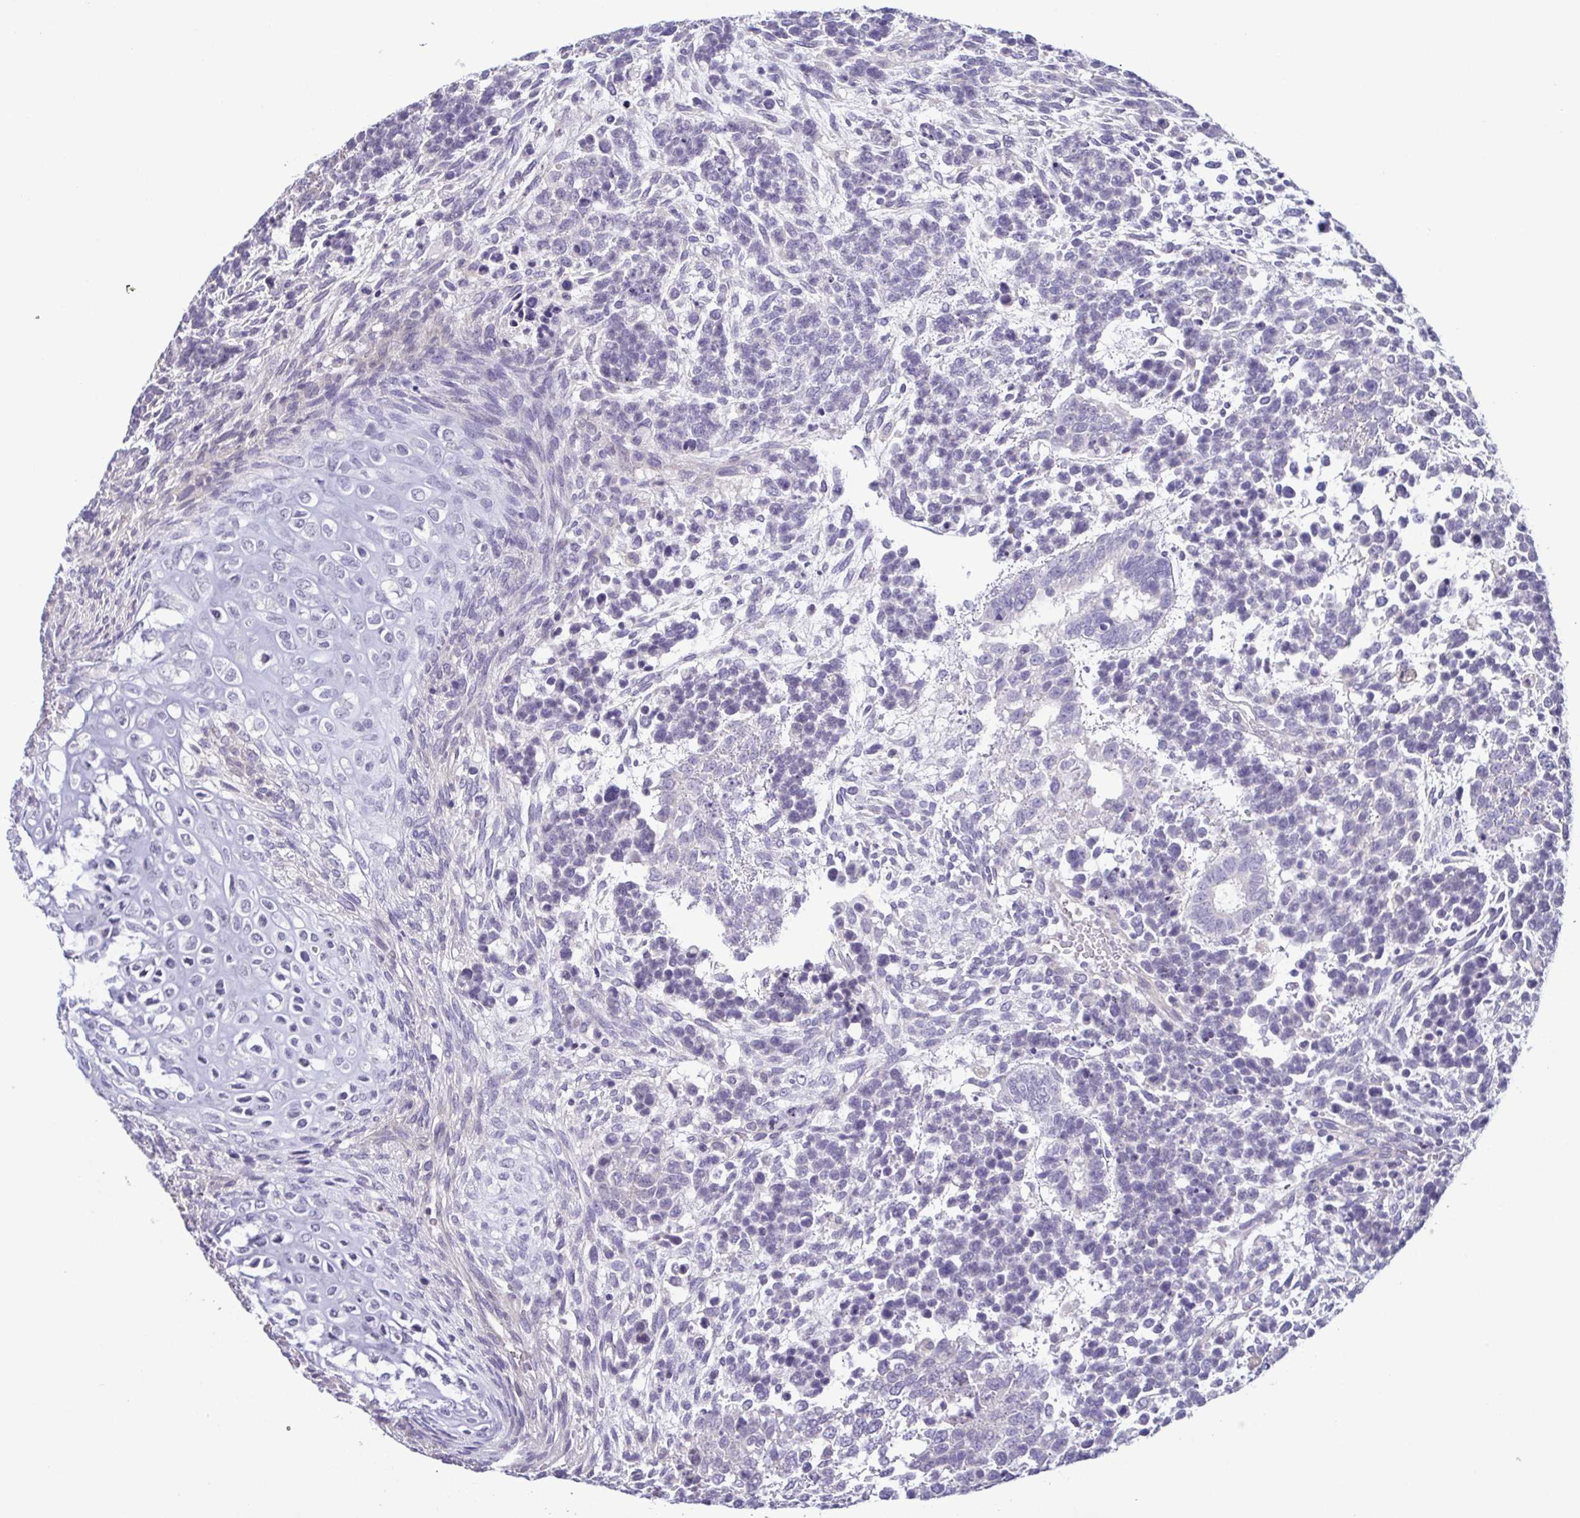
{"staining": {"intensity": "negative", "quantity": "none", "location": "none"}, "tissue": "testis cancer", "cell_type": "Tumor cells", "image_type": "cancer", "snomed": [{"axis": "morphology", "description": "Carcinoma, Embryonal, NOS"}, {"axis": "topography", "description": "Testis"}], "caption": "Immunohistochemical staining of embryonal carcinoma (testis) displays no significant staining in tumor cells.", "gene": "LMF2", "patient": {"sex": "male", "age": 23}}